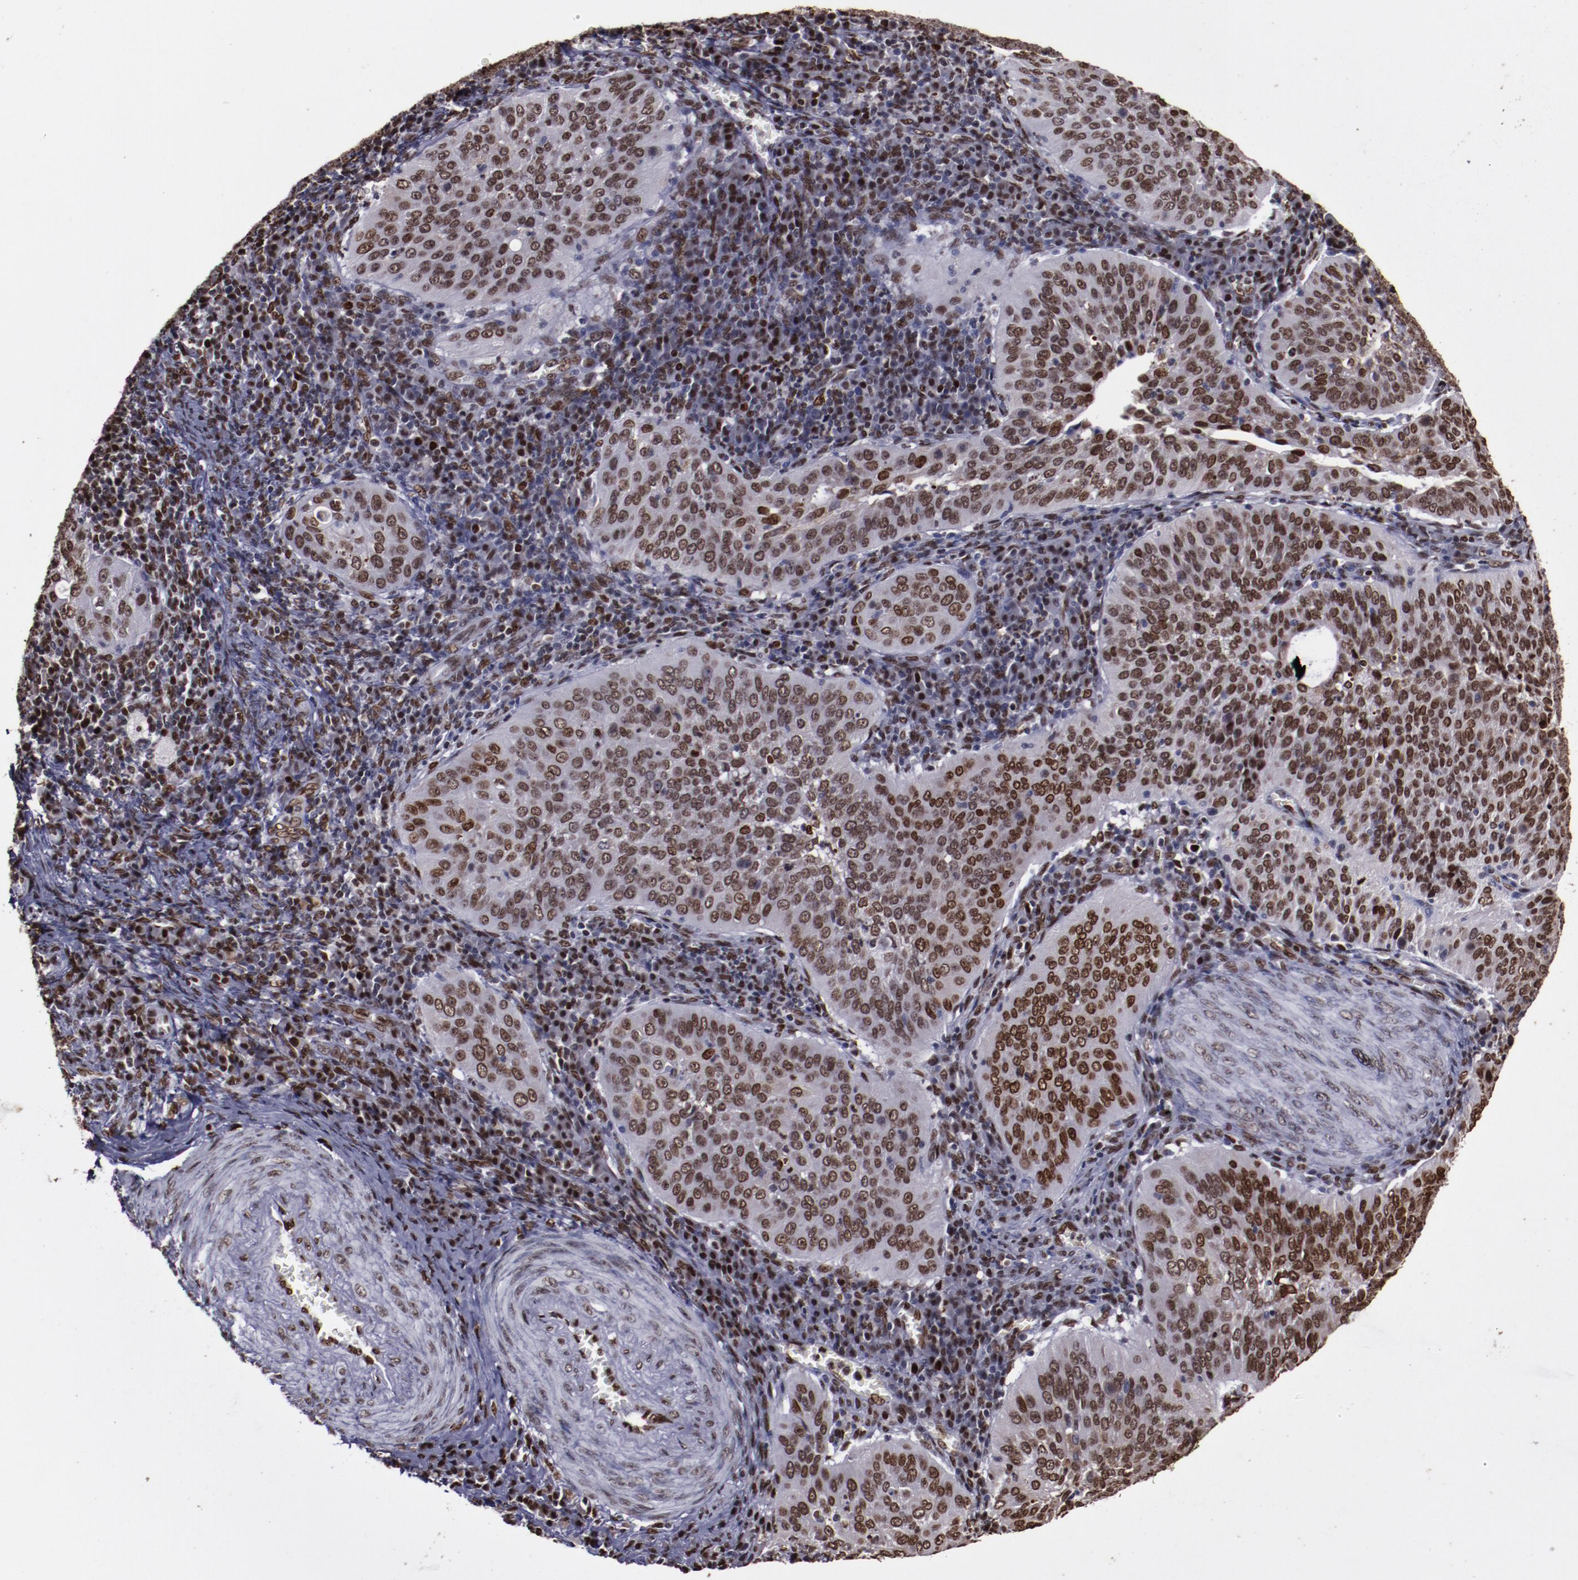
{"staining": {"intensity": "moderate", "quantity": ">75%", "location": "nuclear"}, "tissue": "cervical cancer", "cell_type": "Tumor cells", "image_type": "cancer", "snomed": [{"axis": "morphology", "description": "Squamous cell carcinoma, NOS"}, {"axis": "topography", "description": "Cervix"}], "caption": "Immunohistochemical staining of squamous cell carcinoma (cervical) shows medium levels of moderate nuclear protein positivity in approximately >75% of tumor cells.", "gene": "APEX1", "patient": {"sex": "female", "age": 39}}